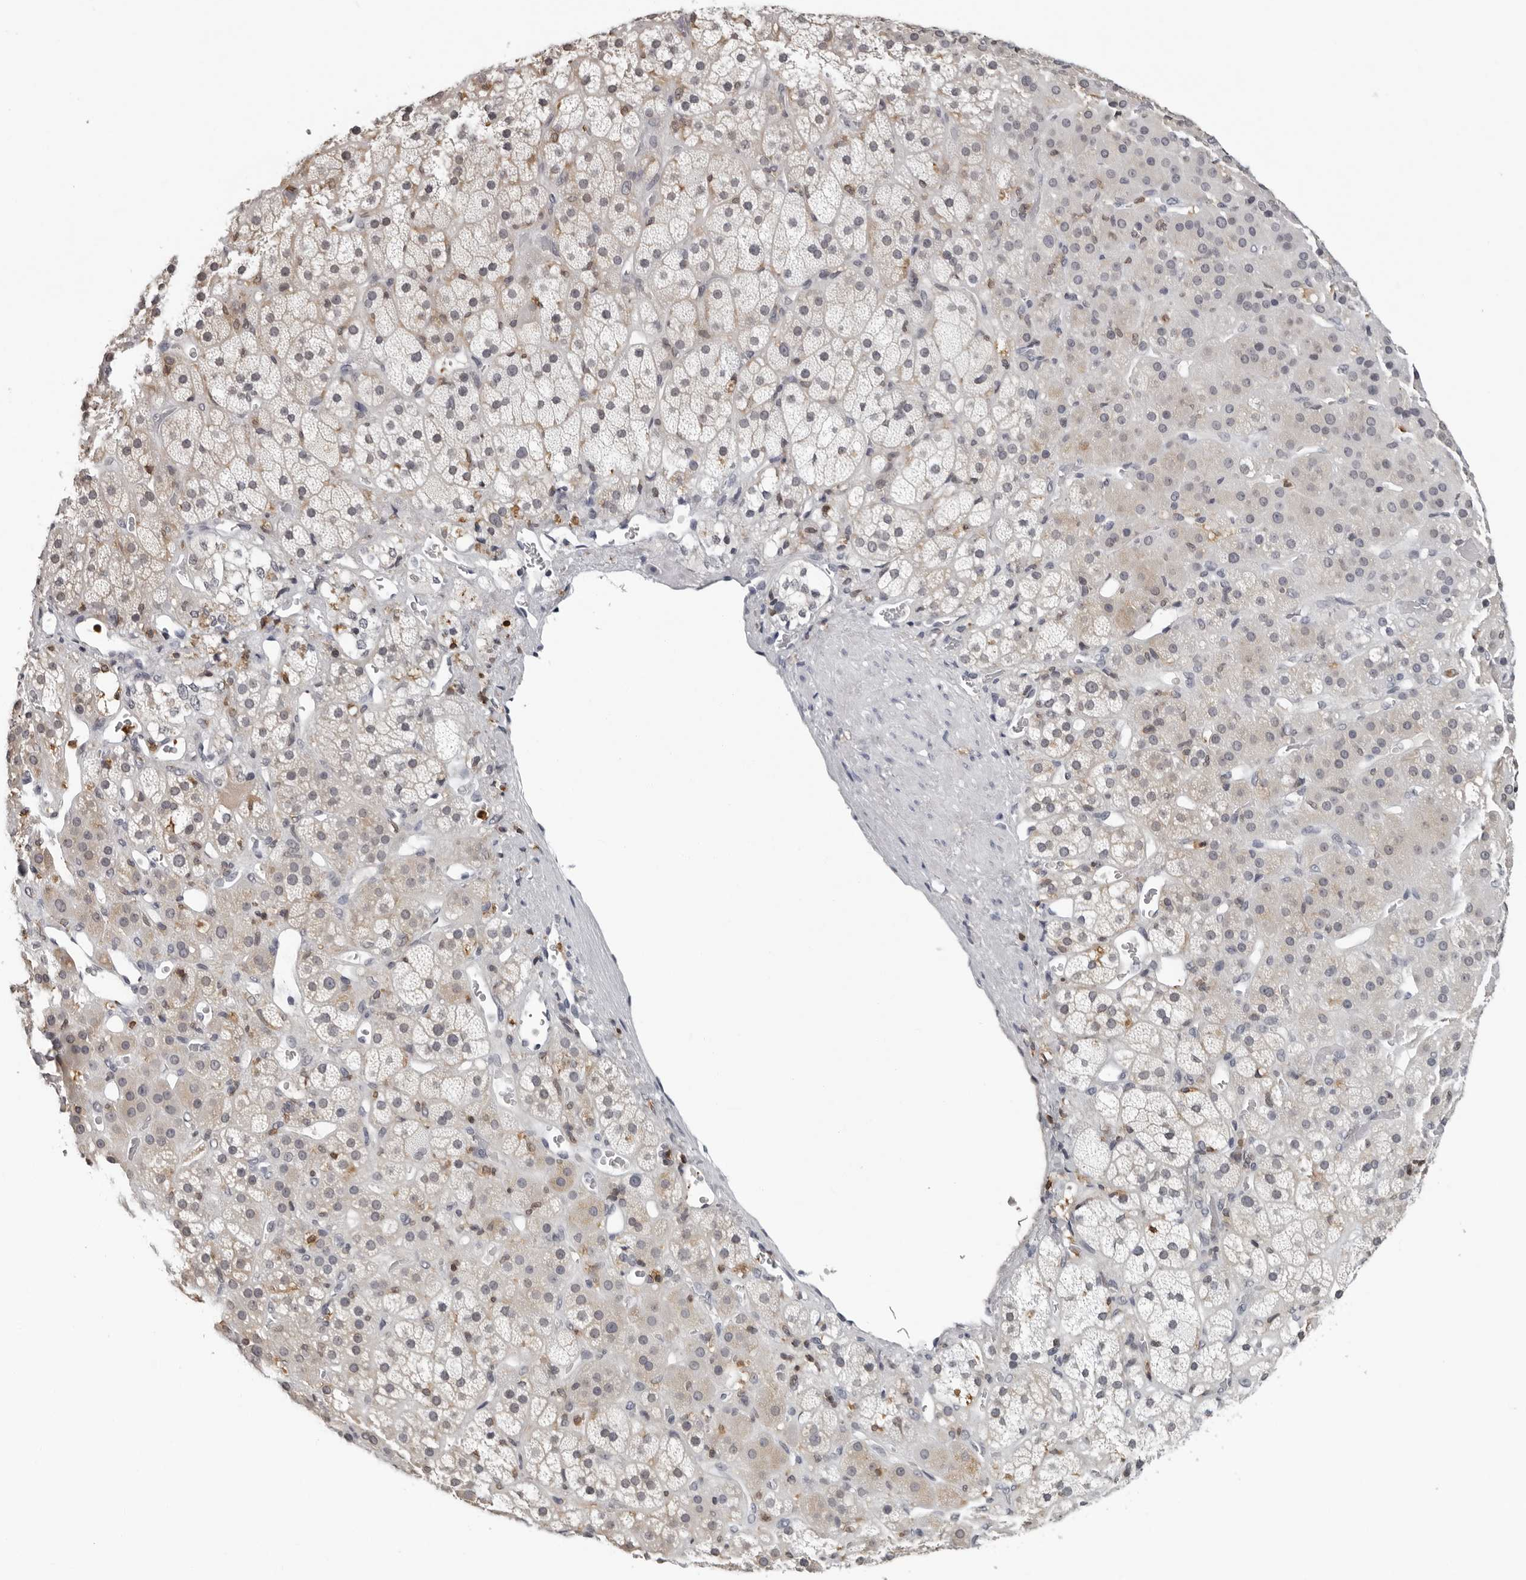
{"staining": {"intensity": "weak", "quantity": "<25%", "location": "cytoplasmic/membranous"}, "tissue": "adrenal gland", "cell_type": "Glandular cells", "image_type": "normal", "snomed": [{"axis": "morphology", "description": "Normal tissue, NOS"}, {"axis": "topography", "description": "Adrenal gland"}], "caption": "High power microscopy micrograph of an immunohistochemistry (IHC) image of benign adrenal gland, revealing no significant positivity in glandular cells. (Stains: DAB immunohistochemistry with hematoxylin counter stain, Microscopy: brightfield microscopy at high magnification).", "gene": "HSPH1", "patient": {"sex": "male", "age": 57}}